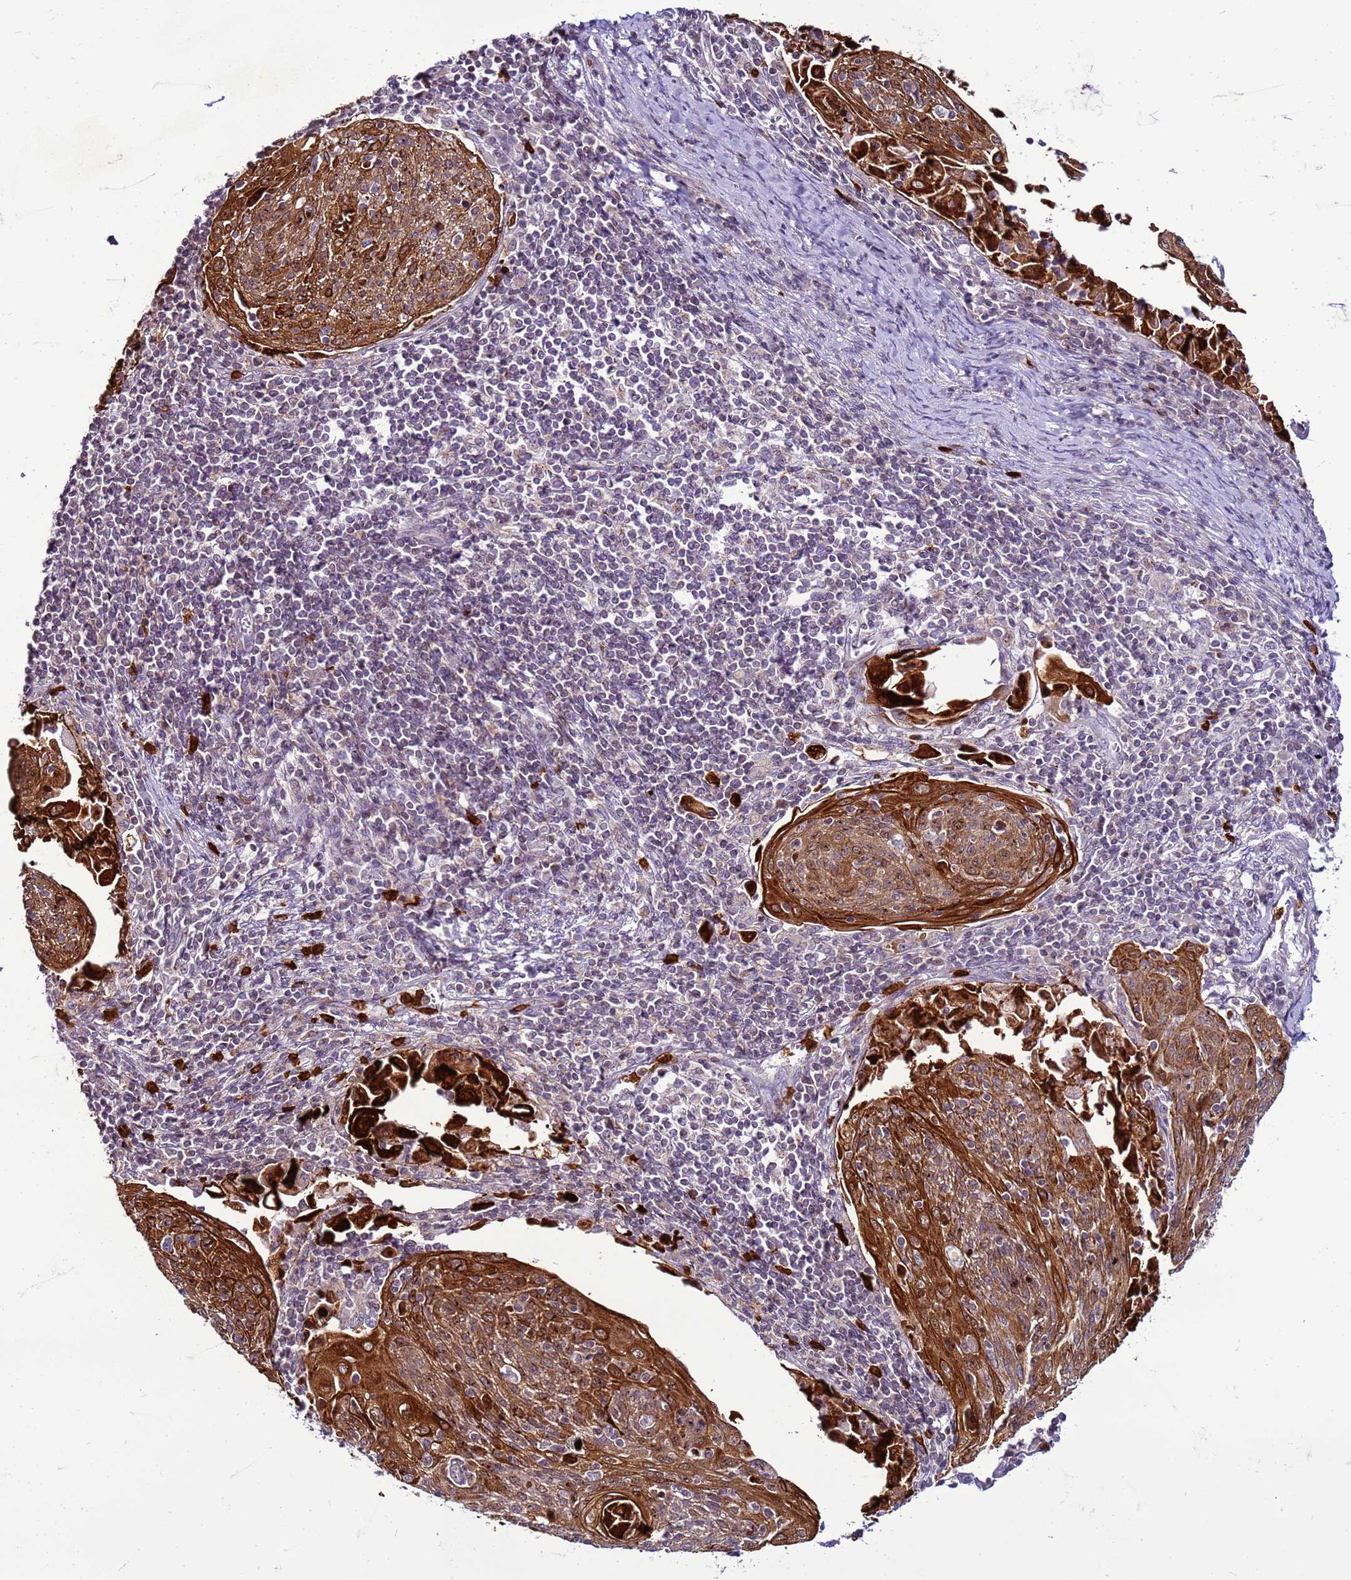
{"staining": {"intensity": "strong", "quantity": ">75%", "location": "cytoplasmic/membranous"}, "tissue": "cervical cancer", "cell_type": "Tumor cells", "image_type": "cancer", "snomed": [{"axis": "morphology", "description": "Squamous cell carcinoma, NOS"}, {"axis": "topography", "description": "Cervix"}], "caption": "IHC image of human squamous cell carcinoma (cervical) stained for a protein (brown), which demonstrates high levels of strong cytoplasmic/membranous expression in about >75% of tumor cells.", "gene": "VPS4B", "patient": {"sex": "female", "age": 67}}